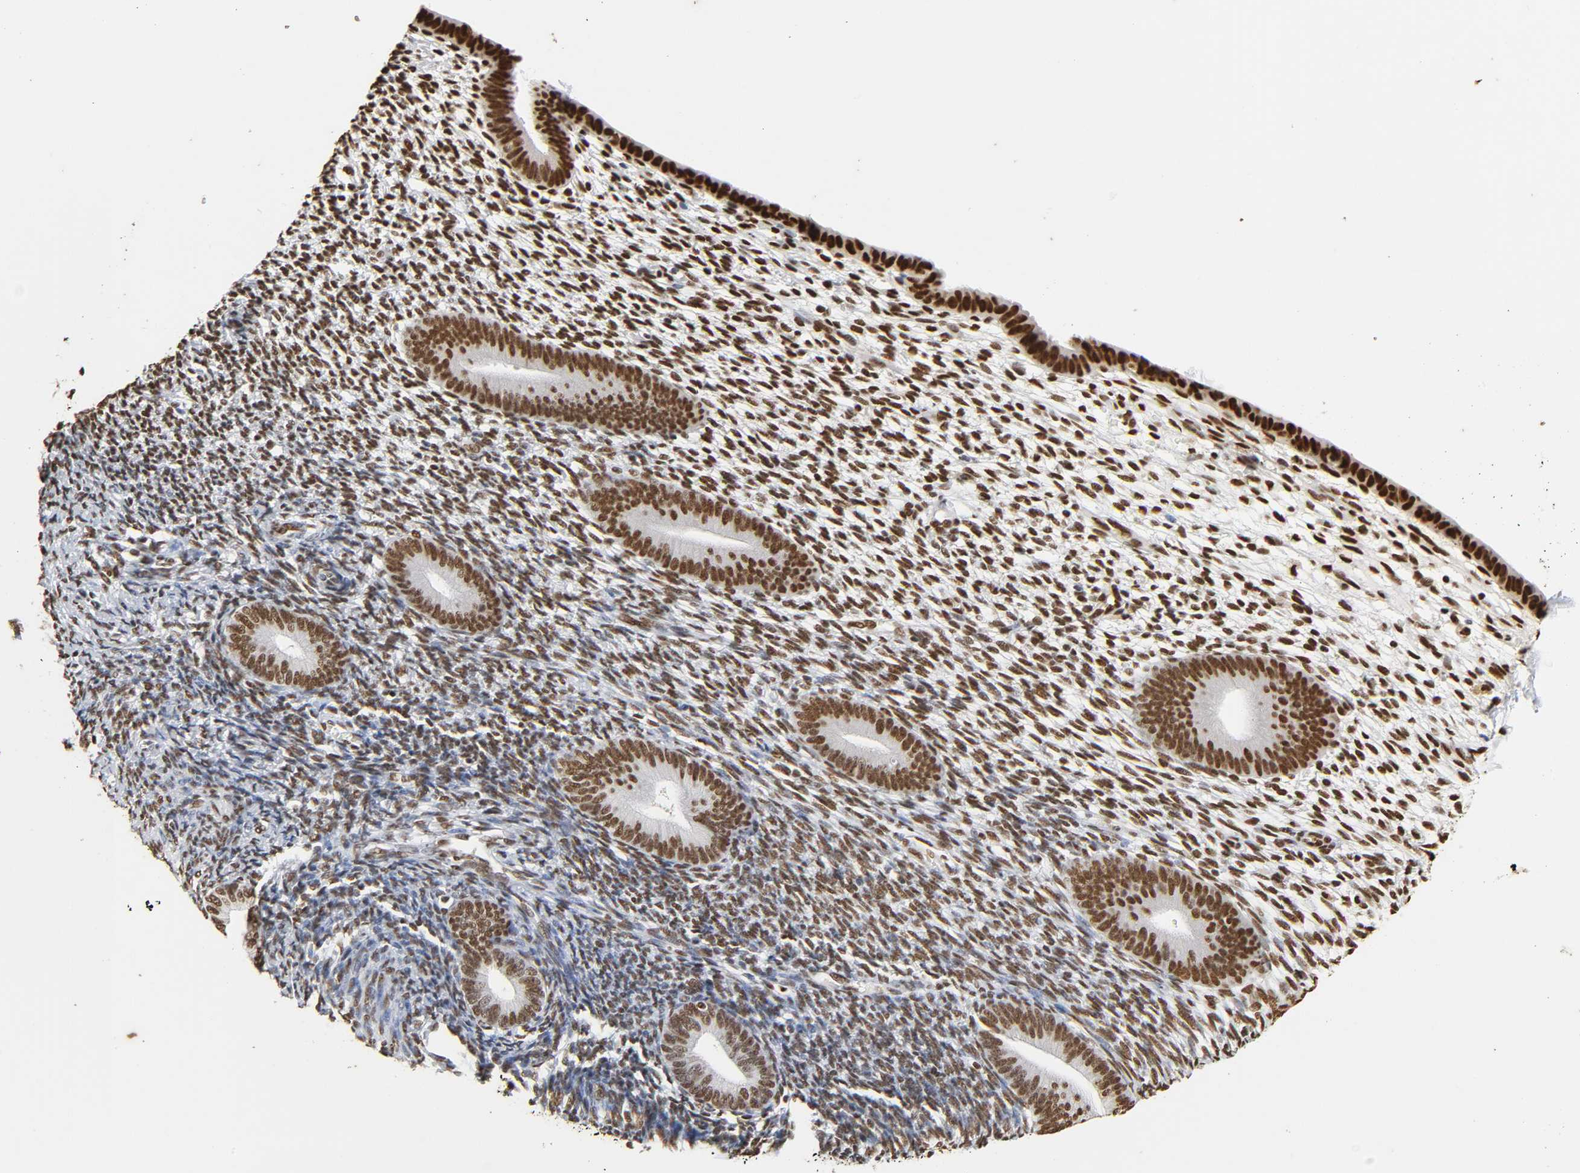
{"staining": {"intensity": "strong", "quantity": ">75%", "location": "nuclear"}, "tissue": "endometrium", "cell_type": "Cells in endometrial stroma", "image_type": "normal", "snomed": [{"axis": "morphology", "description": "Normal tissue, NOS"}, {"axis": "topography", "description": "Endometrium"}], "caption": "High-power microscopy captured an immunohistochemistry (IHC) histopathology image of normal endometrium, revealing strong nuclear expression in approximately >75% of cells in endometrial stroma.", "gene": "HNRNPC", "patient": {"sex": "female", "age": 57}}